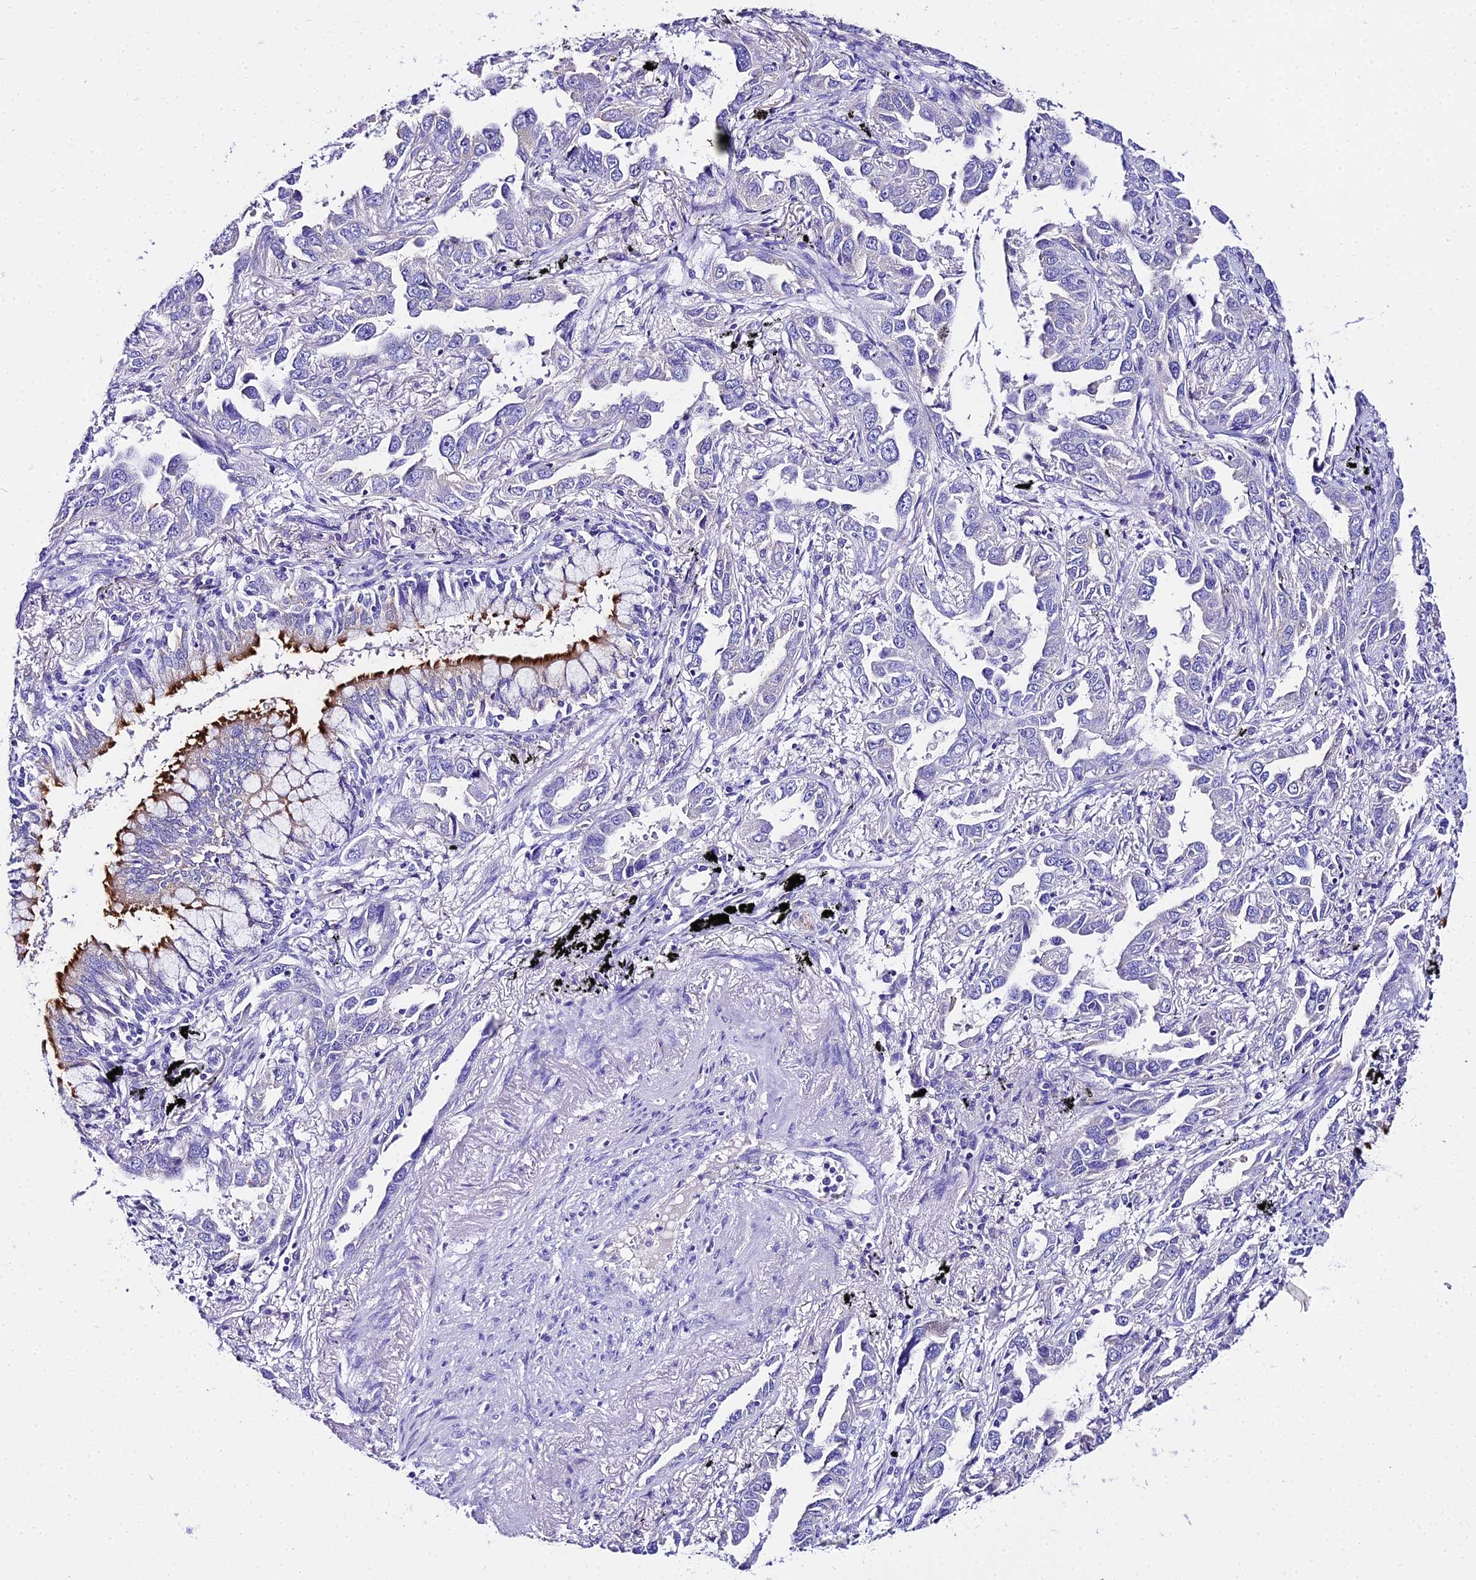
{"staining": {"intensity": "negative", "quantity": "none", "location": "none"}, "tissue": "lung cancer", "cell_type": "Tumor cells", "image_type": "cancer", "snomed": [{"axis": "morphology", "description": "Adenocarcinoma, NOS"}, {"axis": "topography", "description": "Lung"}], "caption": "An IHC histopathology image of lung adenocarcinoma is shown. There is no staining in tumor cells of lung adenocarcinoma.", "gene": "TUBA3D", "patient": {"sex": "male", "age": 67}}